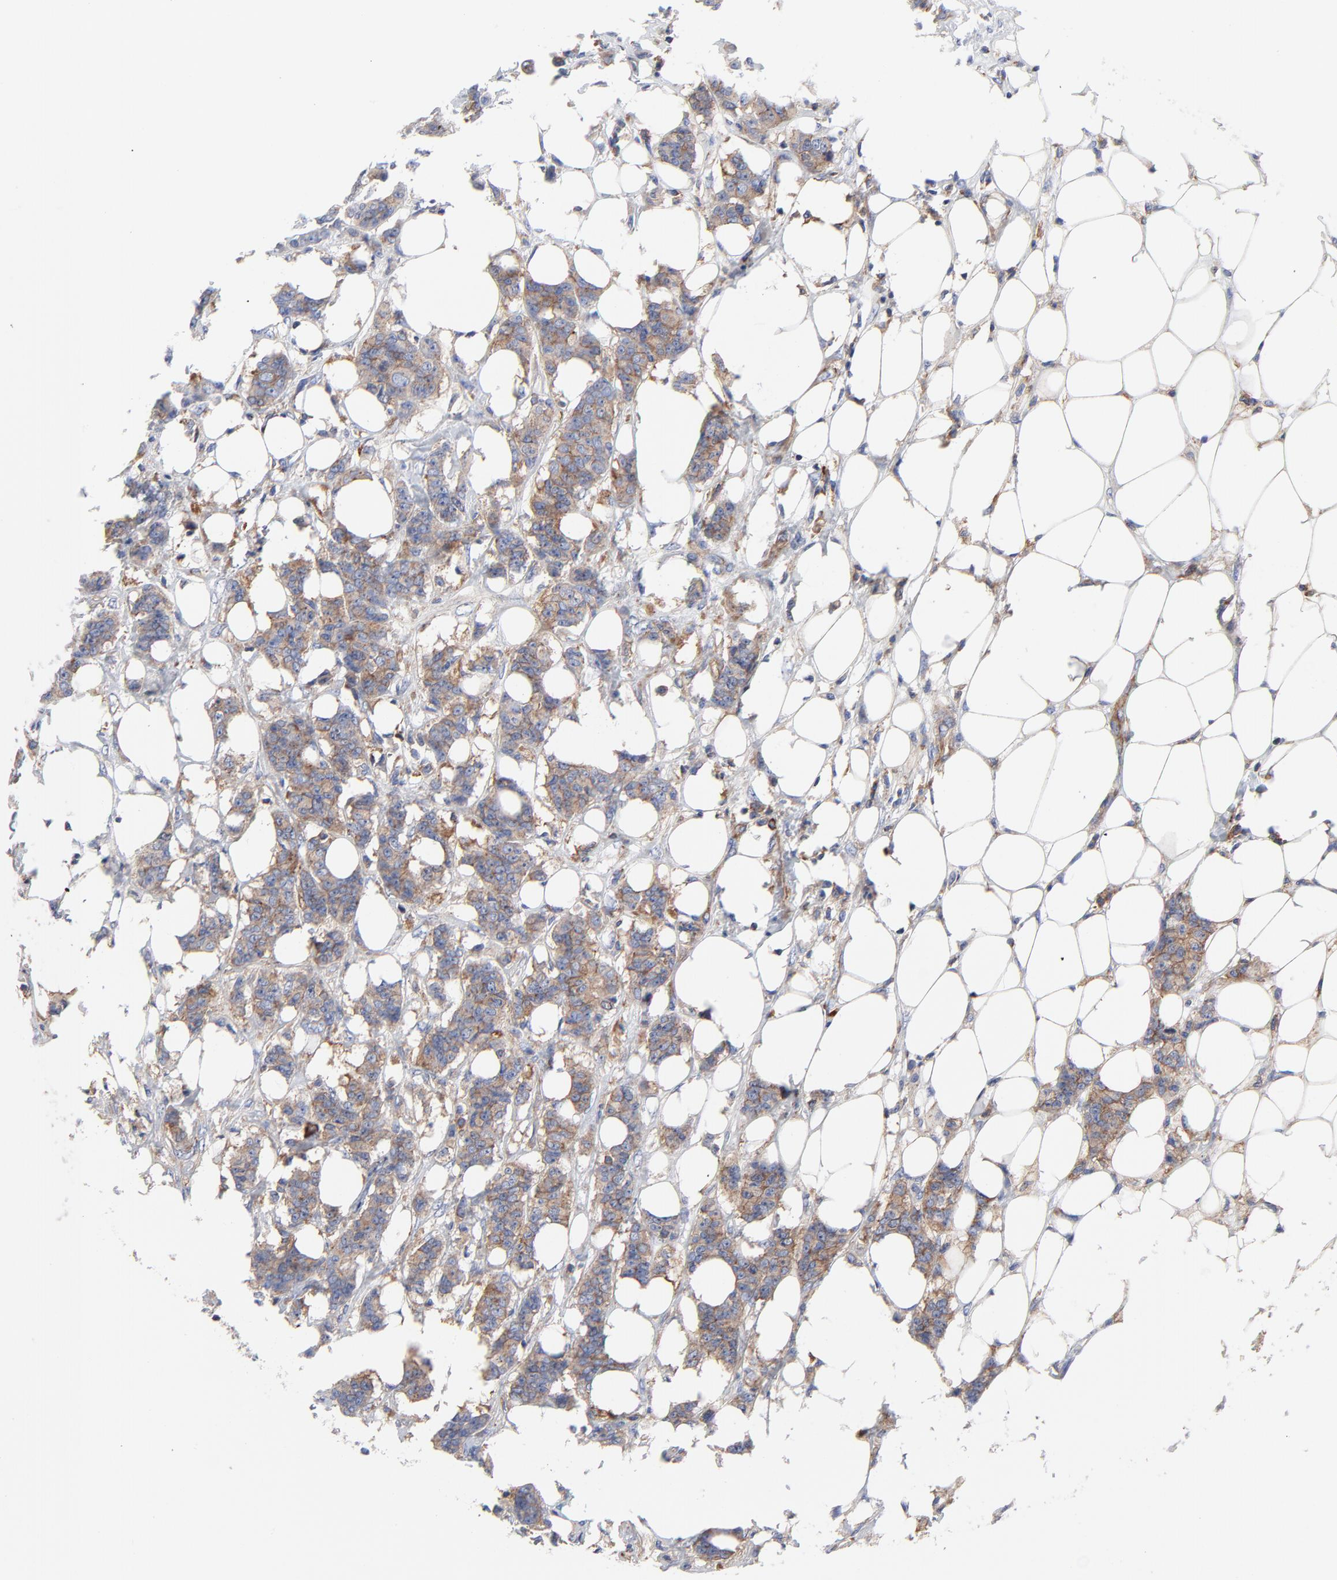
{"staining": {"intensity": "moderate", "quantity": ">75%", "location": "cytoplasmic/membranous"}, "tissue": "breast cancer", "cell_type": "Tumor cells", "image_type": "cancer", "snomed": [{"axis": "morphology", "description": "Duct carcinoma"}, {"axis": "topography", "description": "Breast"}], "caption": "The immunohistochemical stain labels moderate cytoplasmic/membranous expression in tumor cells of infiltrating ductal carcinoma (breast) tissue.", "gene": "CD2AP", "patient": {"sex": "female", "age": 40}}